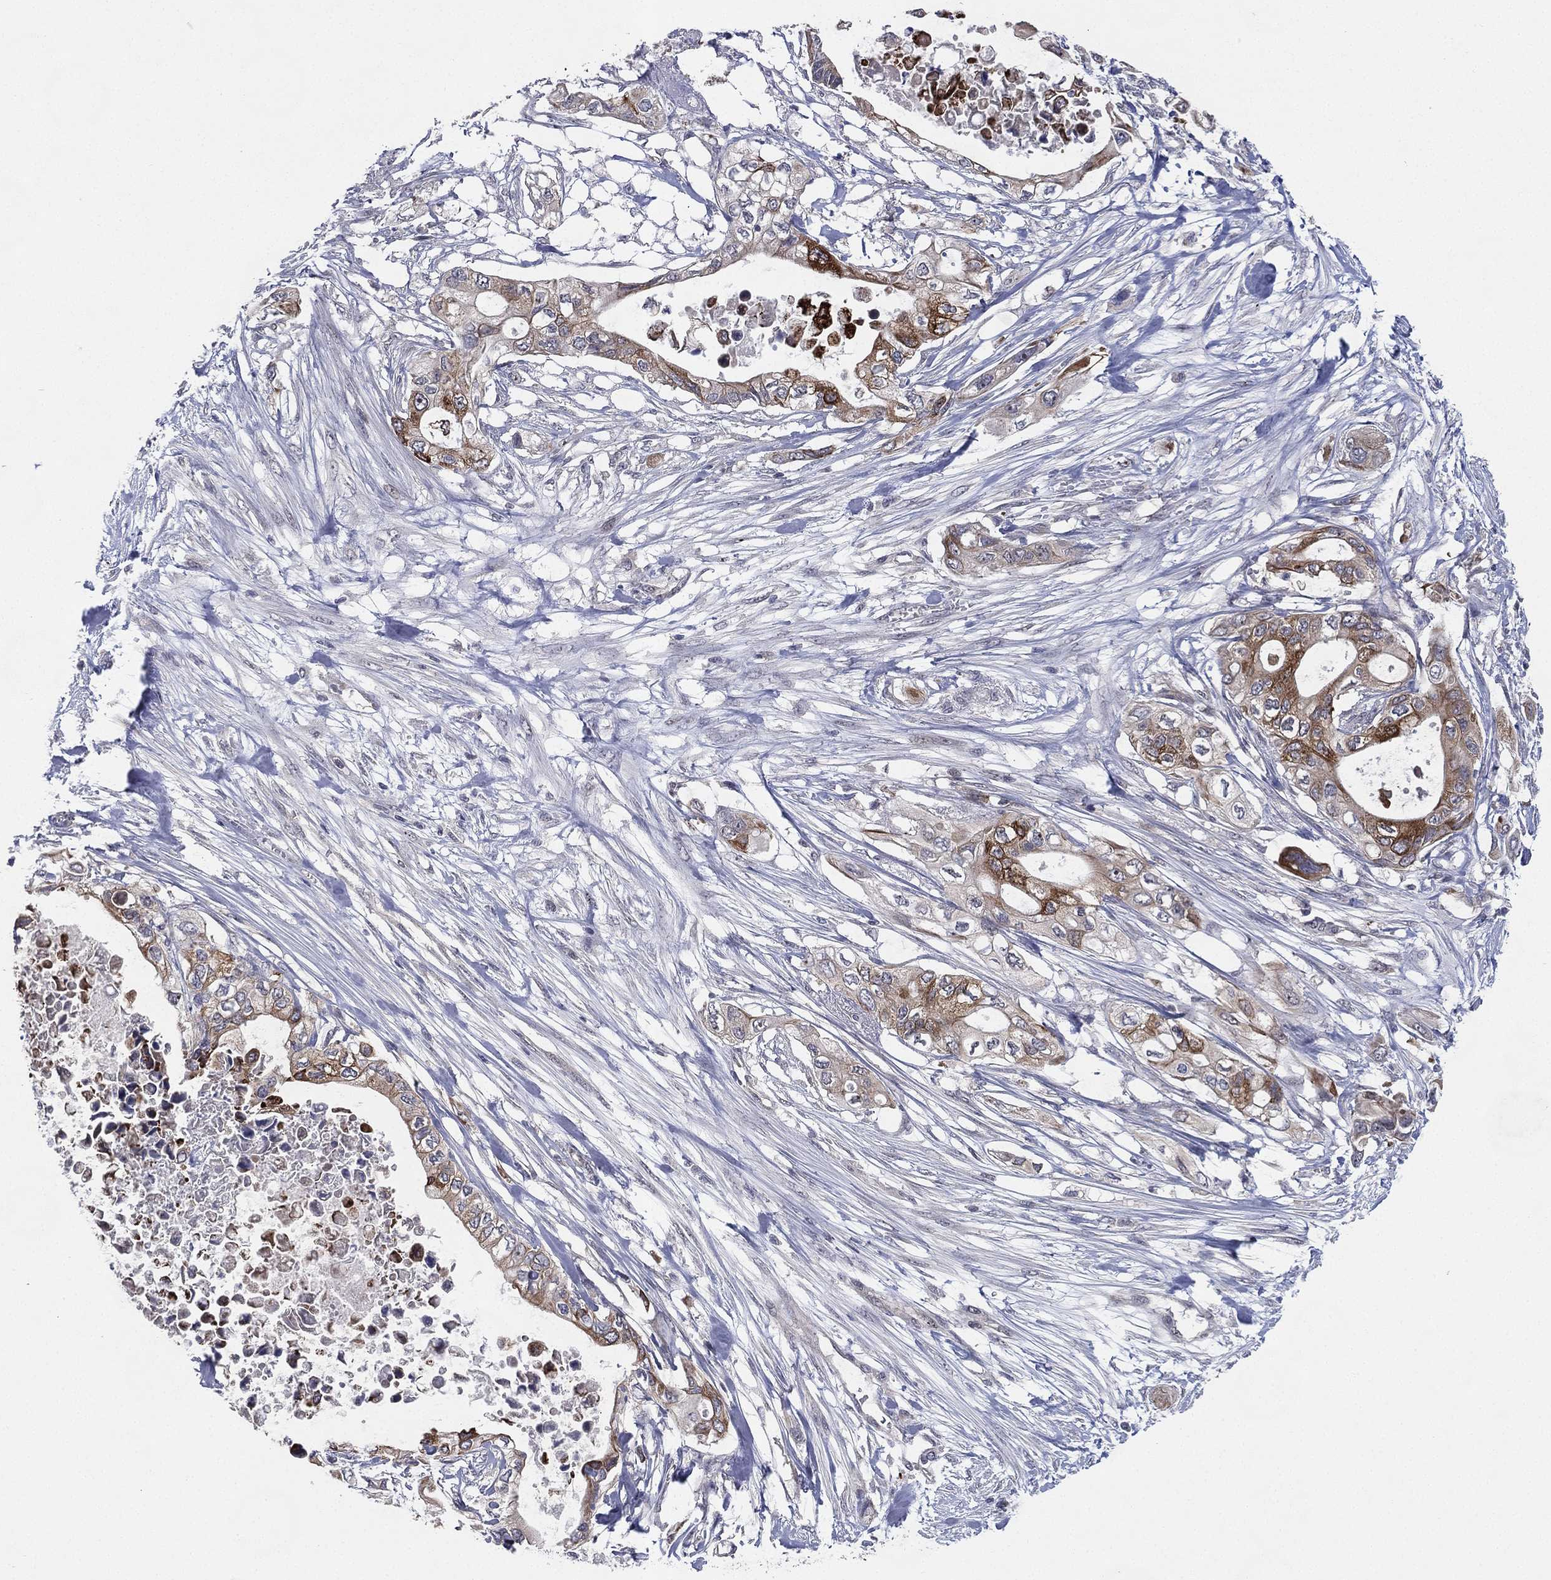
{"staining": {"intensity": "moderate", "quantity": "<25%", "location": "cytoplasmic/membranous"}, "tissue": "pancreatic cancer", "cell_type": "Tumor cells", "image_type": "cancer", "snomed": [{"axis": "morphology", "description": "Adenocarcinoma, NOS"}, {"axis": "topography", "description": "Pancreas"}], "caption": "Pancreatic cancer stained for a protein demonstrates moderate cytoplasmic/membranous positivity in tumor cells.", "gene": "KAT14", "patient": {"sex": "female", "age": 63}}